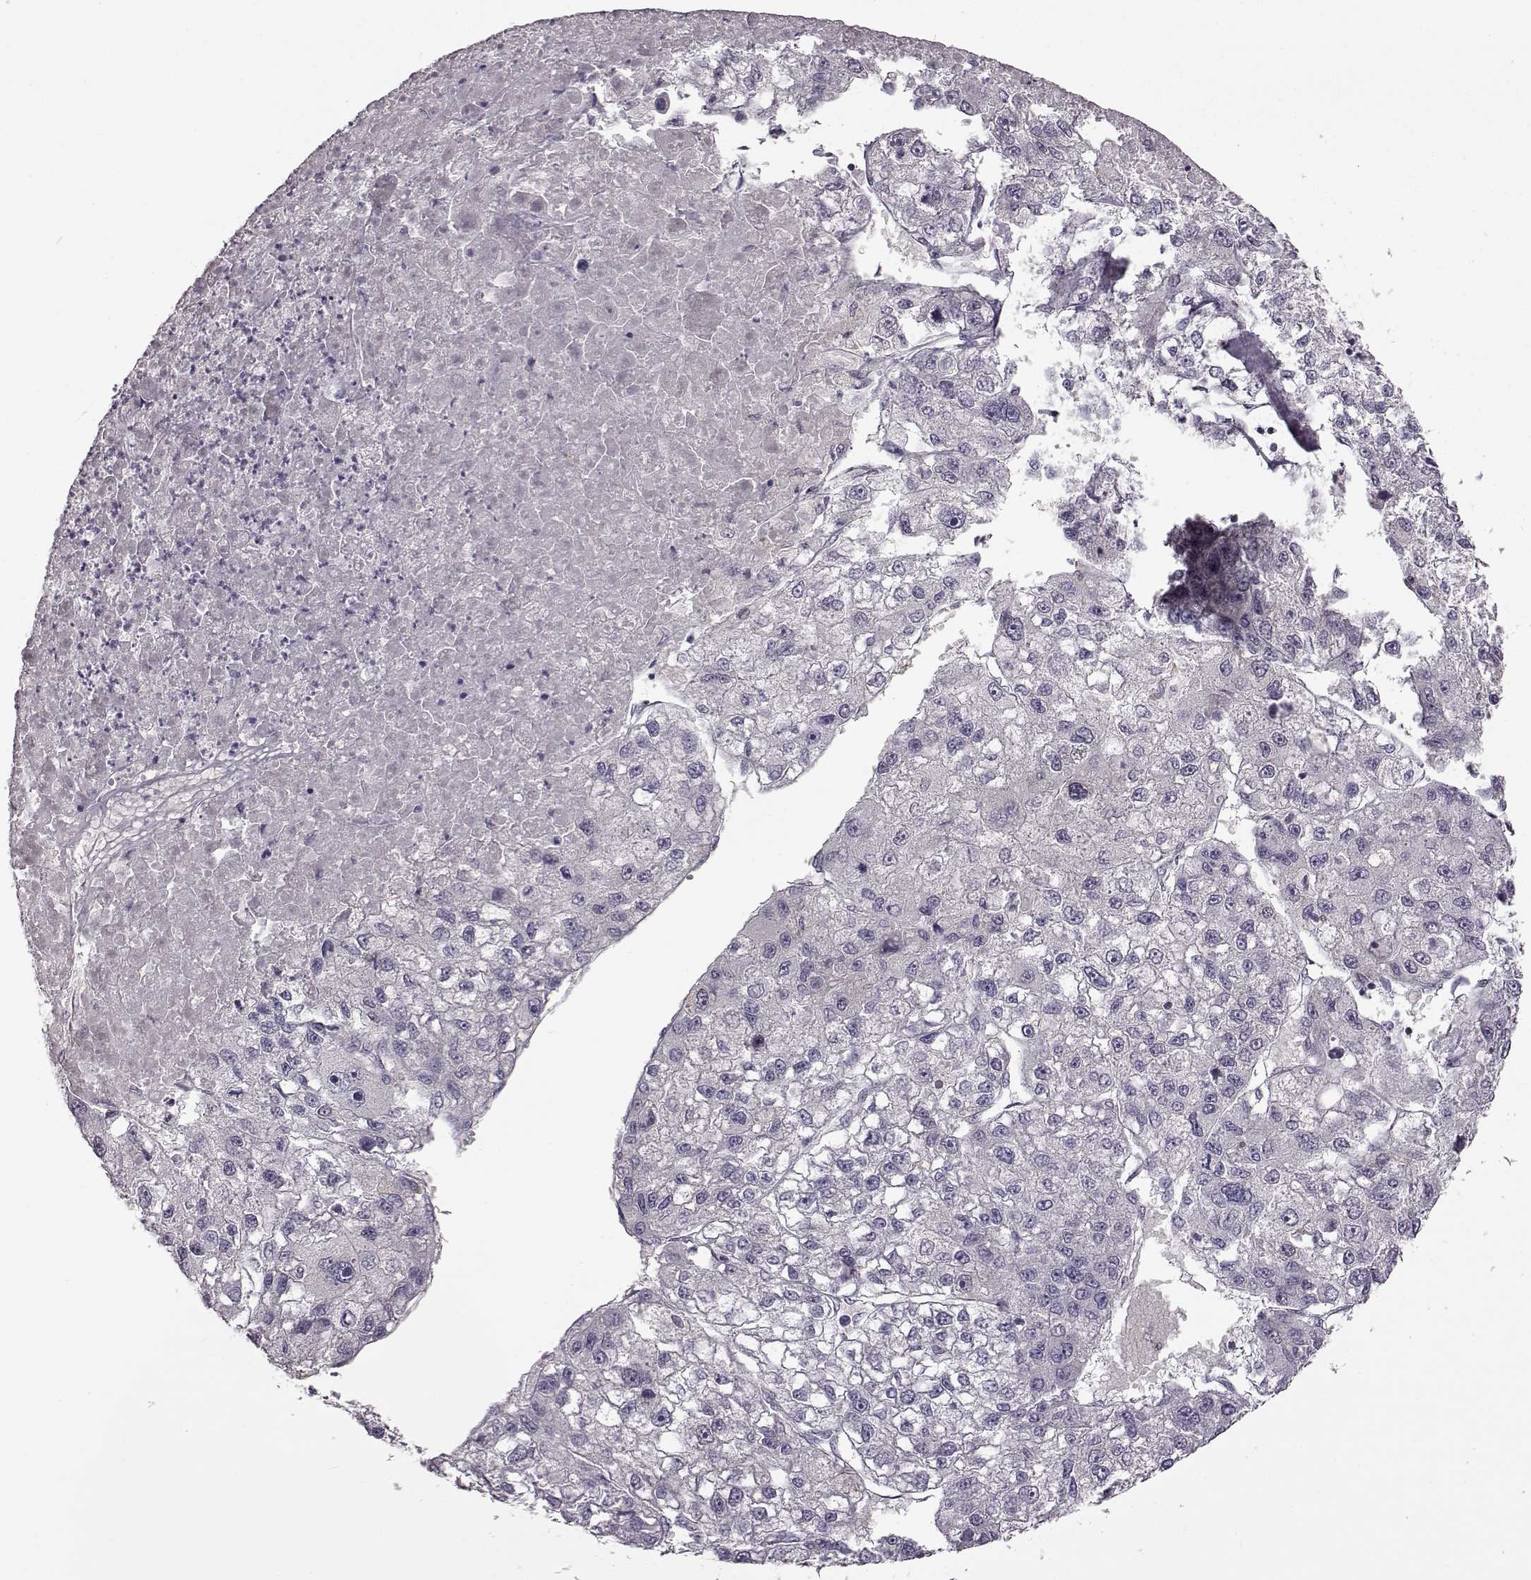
{"staining": {"intensity": "negative", "quantity": "none", "location": "none"}, "tissue": "liver cancer", "cell_type": "Tumor cells", "image_type": "cancer", "snomed": [{"axis": "morphology", "description": "Carcinoma, Hepatocellular, NOS"}, {"axis": "topography", "description": "Liver"}], "caption": "The micrograph shows no significant staining in tumor cells of liver cancer. The staining is performed using DAB brown chromogen with nuclei counter-stained in using hematoxylin.", "gene": "B3GNT6", "patient": {"sex": "male", "age": 56}}